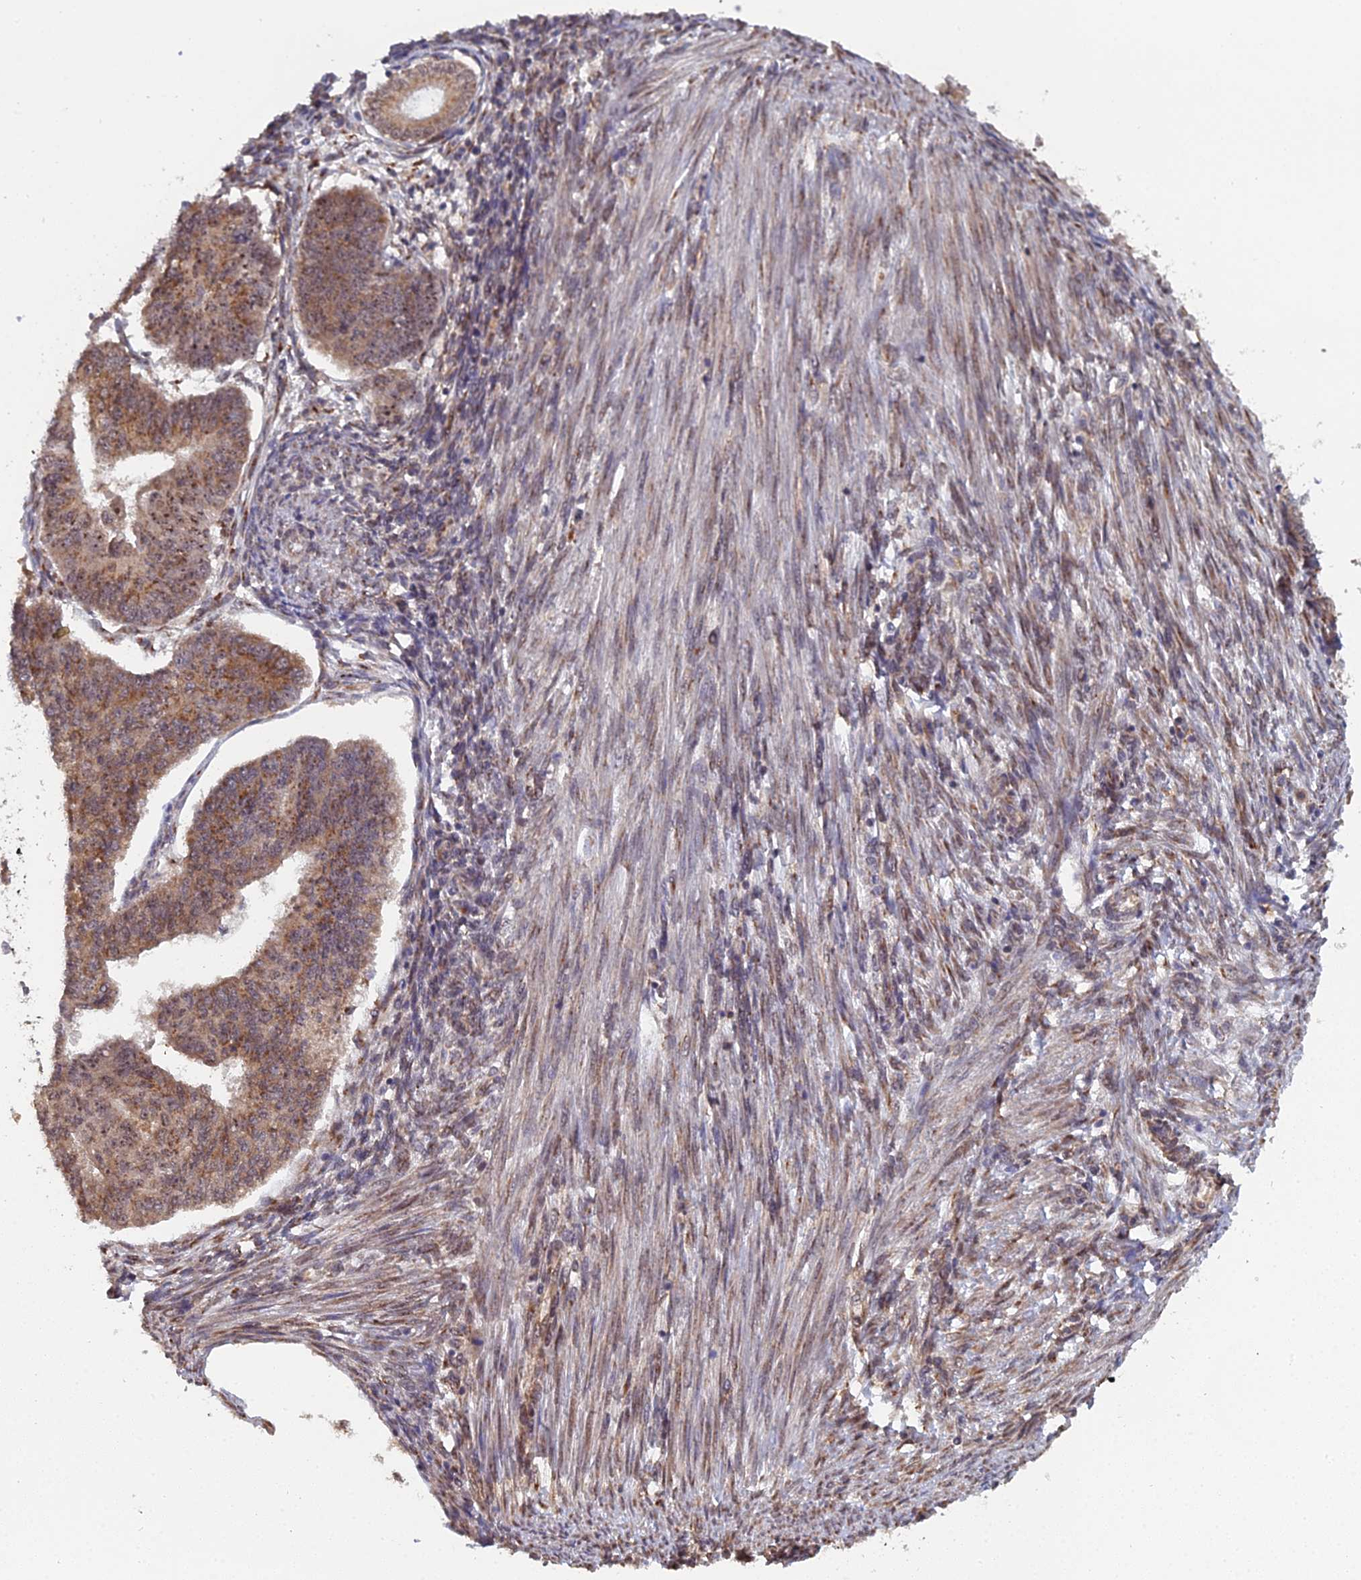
{"staining": {"intensity": "weak", "quantity": ">75%", "location": "cytoplasmic/membranous,nuclear"}, "tissue": "endometrial cancer", "cell_type": "Tumor cells", "image_type": "cancer", "snomed": [{"axis": "morphology", "description": "Adenocarcinoma, NOS"}, {"axis": "topography", "description": "Endometrium"}], "caption": "A brown stain highlights weak cytoplasmic/membranous and nuclear staining of a protein in endometrial cancer tumor cells.", "gene": "MEOX1", "patient": {"sex": "female", "age": 32}}